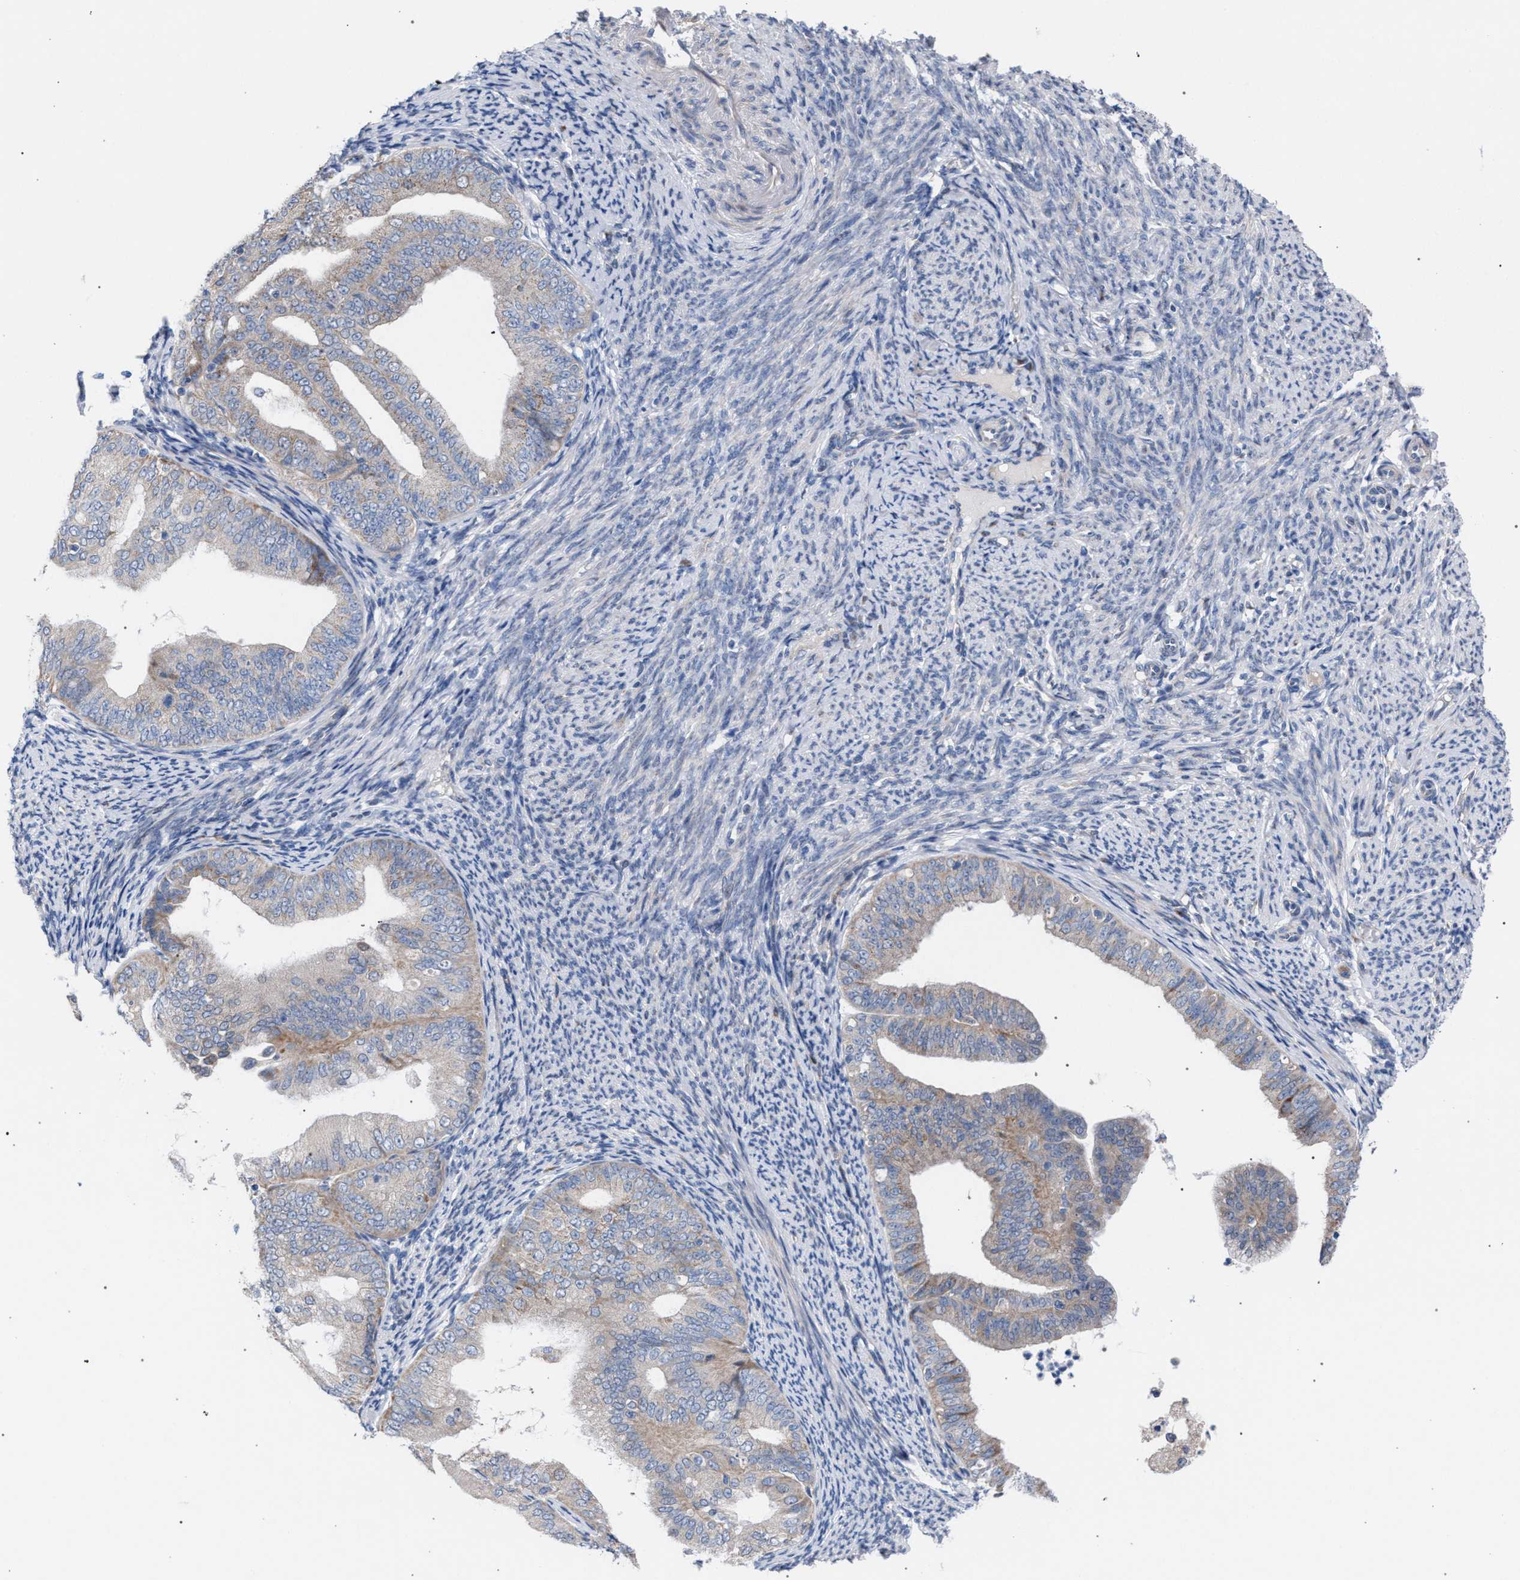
{"staining": {"intensity": "weak", "quantity": "25%-75%", "location": "cytoplasmic/membranous"}, "tissue": "endometrial cancer", "cell_type": "Tumor cells", "image_type": "cancer", "snomed": [{"axis": "morphology", "description": "Adenocarcinoma, NOS"}, {"axis": "topography", "description": "Endometrium"}], "caption": "Protein staining of endometrial adenocarcinoma tissue shows weak cytoplasmic/membranous positivity in approximately 25%-75% of tumor cells.", "gene": "RNF135", "patient": {"sex": "female", "age": 63}}